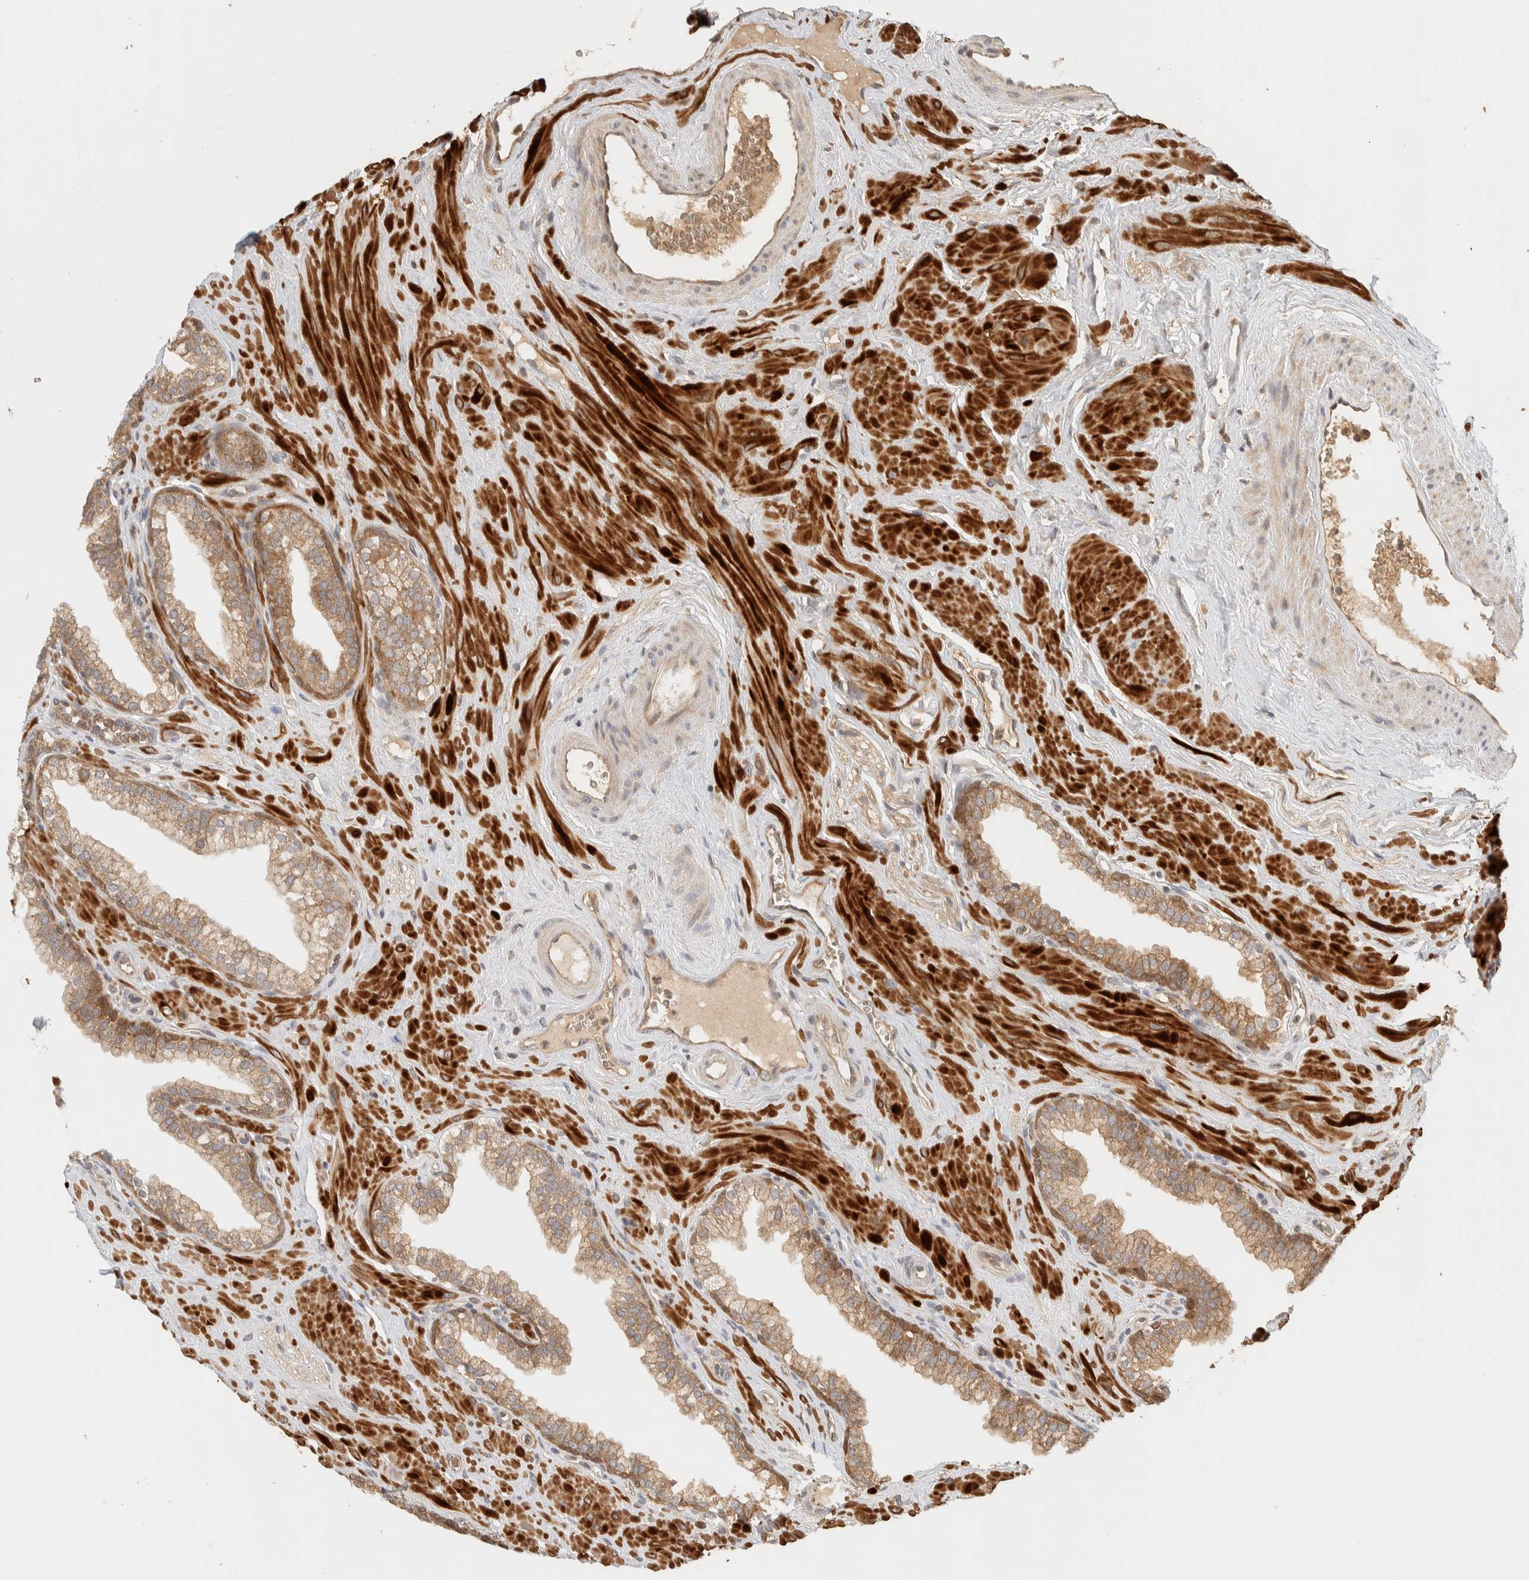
{"staining": {"intensity": "moderate", "quantity": ">75%", "location": "cytoplasmic/membranous"}, "tissue": "prostate", "cell_type": "Glandular cells", "image_type": "normal", "snomed": [{"axis": "morphology", "description": "Normal tissue, NOS"}, {"axis": "morphology", "description": "Urothelial carcinoma, Low grade"}, {"axis": "topography", "description": "Urinary bladder"}, {"axis": "topography", "description": "Prostate"}], "caption": "IHC of benign prostate reveals medium levels of moderate cytoplasmic/membranous expression in about >75% of glandular cells. The protein is stained brown, and the nuclei are stained in blue (DAB (3,3'-diaminobenzidine) IHC with brightfield microscopy, high magnification).", "gene": "TTI2", "patient": {"sex": "male", "age": 60}}